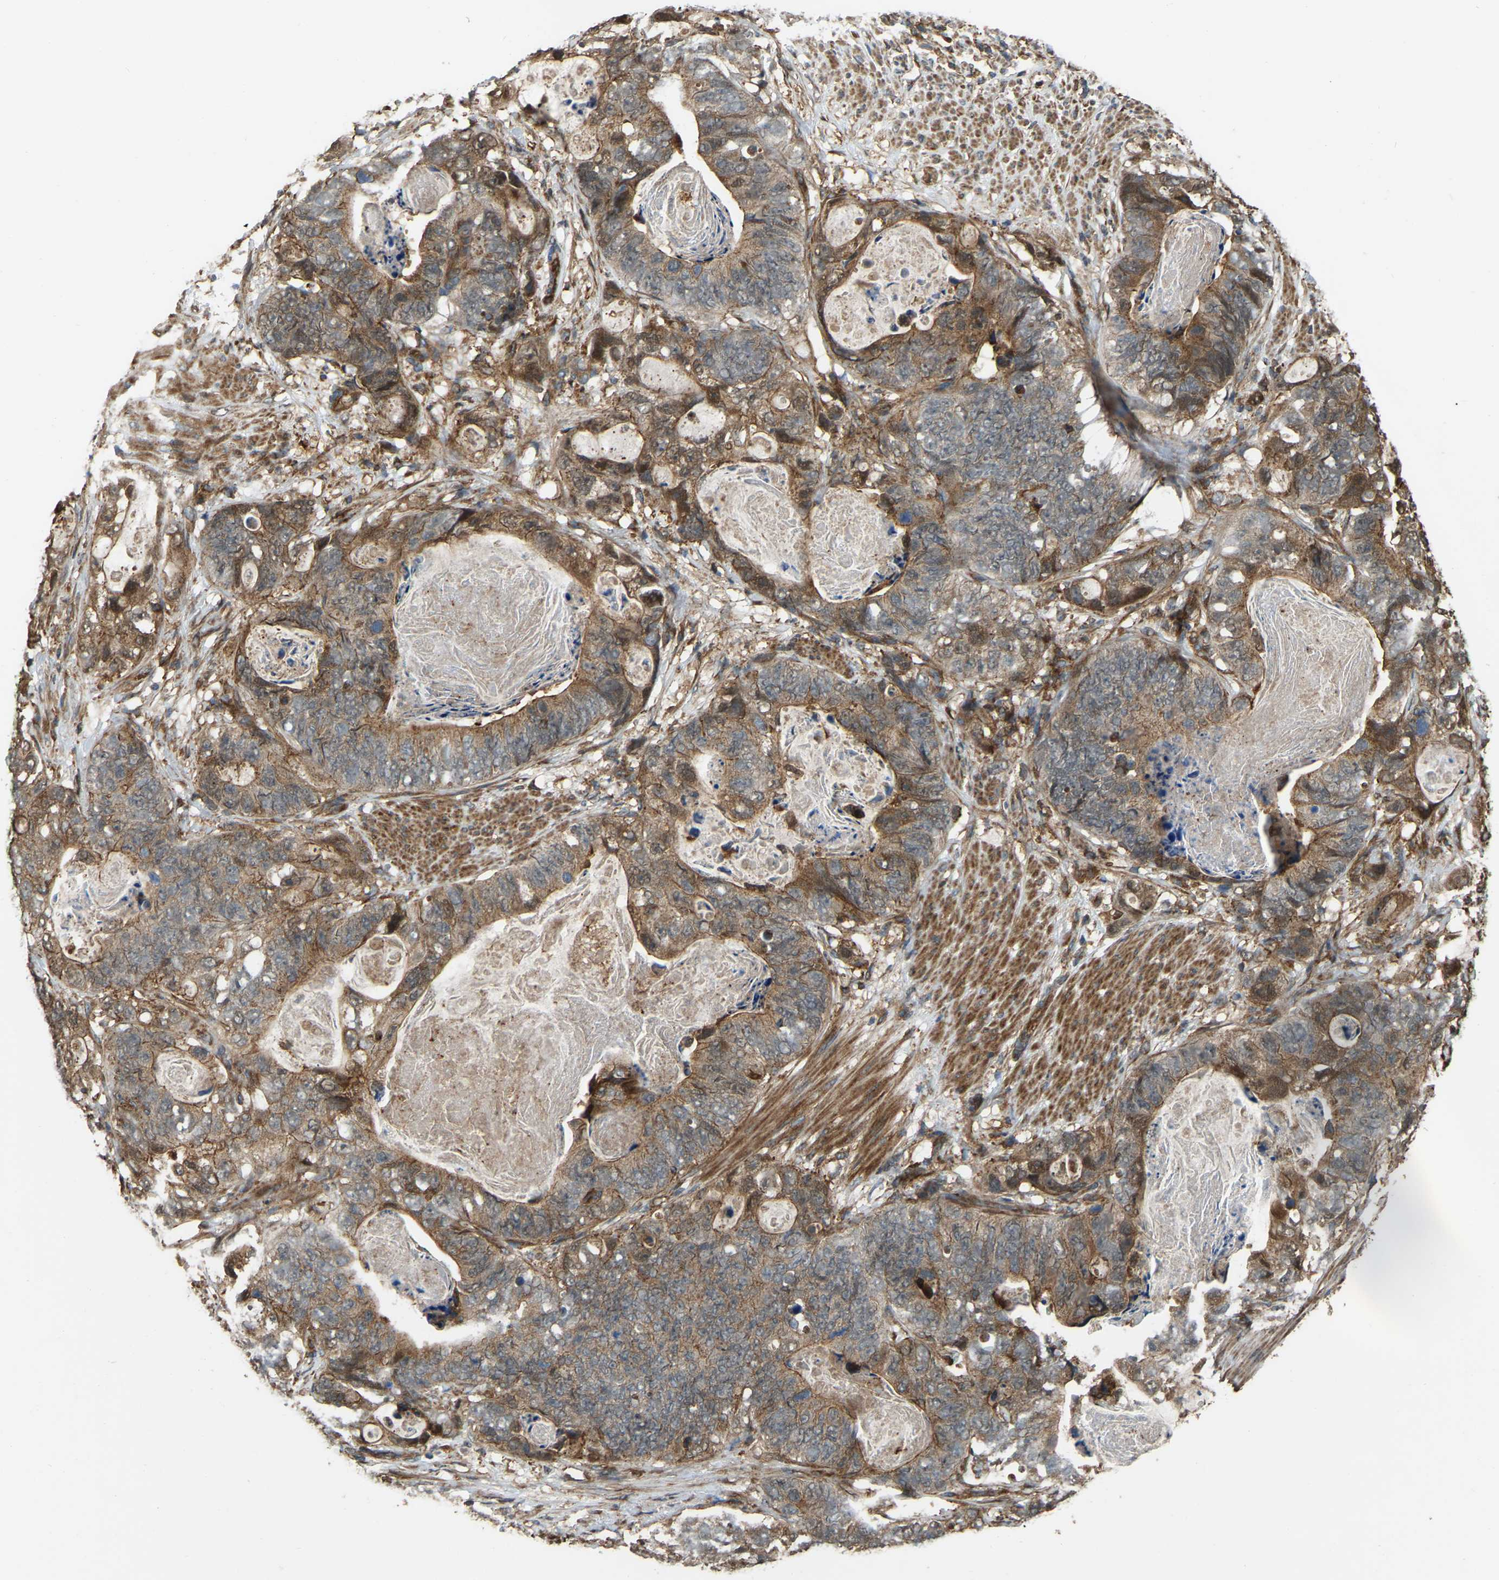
{"staining": {"intensity": "moderate", "quantity": ">75%", "location": "cytoplasmic/membranous"}, "tissue": "stomach cancer", "cell_type": "Tumor cells", "image_type": "cancer", "snomed": [{"axis": "morphology", "description": "Adenocarcinoma, NOS"}, {"axis": "topography", "description": "Stomach"}], "caption": "Immunohistochemistry (IHC) histopathology image of adenocarcinoma (stomach) stained for a protein (brown), which displays medium levels of moderate cytoplasmic/membranous expression in about >75% of tumor cells.", "gene": "SAMD9L", "patient": {"sex": "female", "age": 89}}